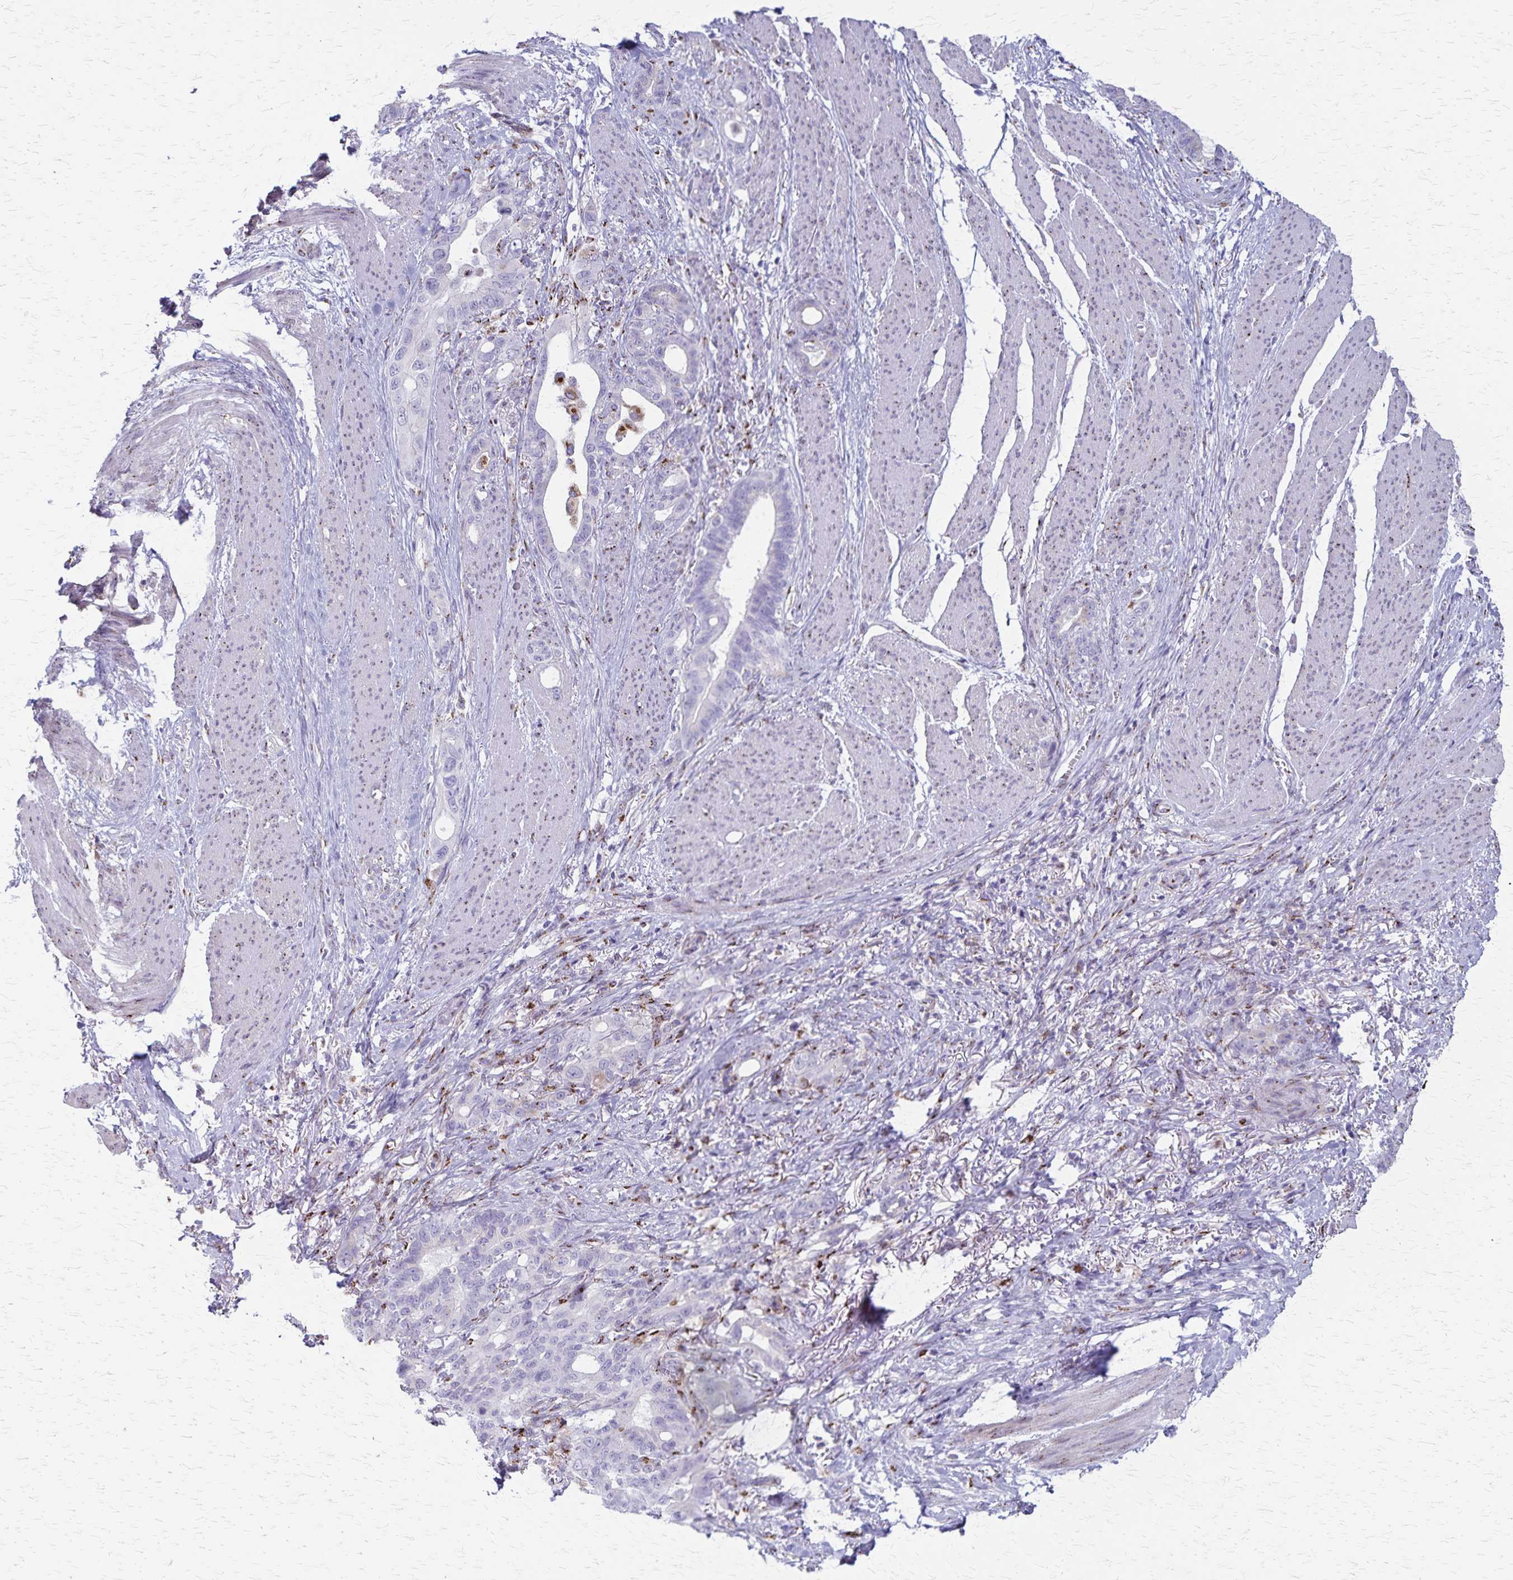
{"staining": {"intensity": "negative", "quantity": "none", "location": "none"}, "tissue": "stomach cancer", "cell_type": "Tumor cells", "image_type": "cancer", "snomed": [{"axis": "morphology", "description": "Normal tissue, NOS"}, {"axis": "morphology", "description": "Adenocarcinoma, NOS"}, {"axis": "topography", "description": "Esophagus"}, {"axis": "topography", "description": "Stomach, upper"}], "caption": "An immunohistochemistry photomicrograph of stomach adenocarcinoma is shown. There is no staining in tumor cells of stomach adenocarcinoma.", "gene": "MCFD2", "patient": {"sex": "male", "age": 62}}